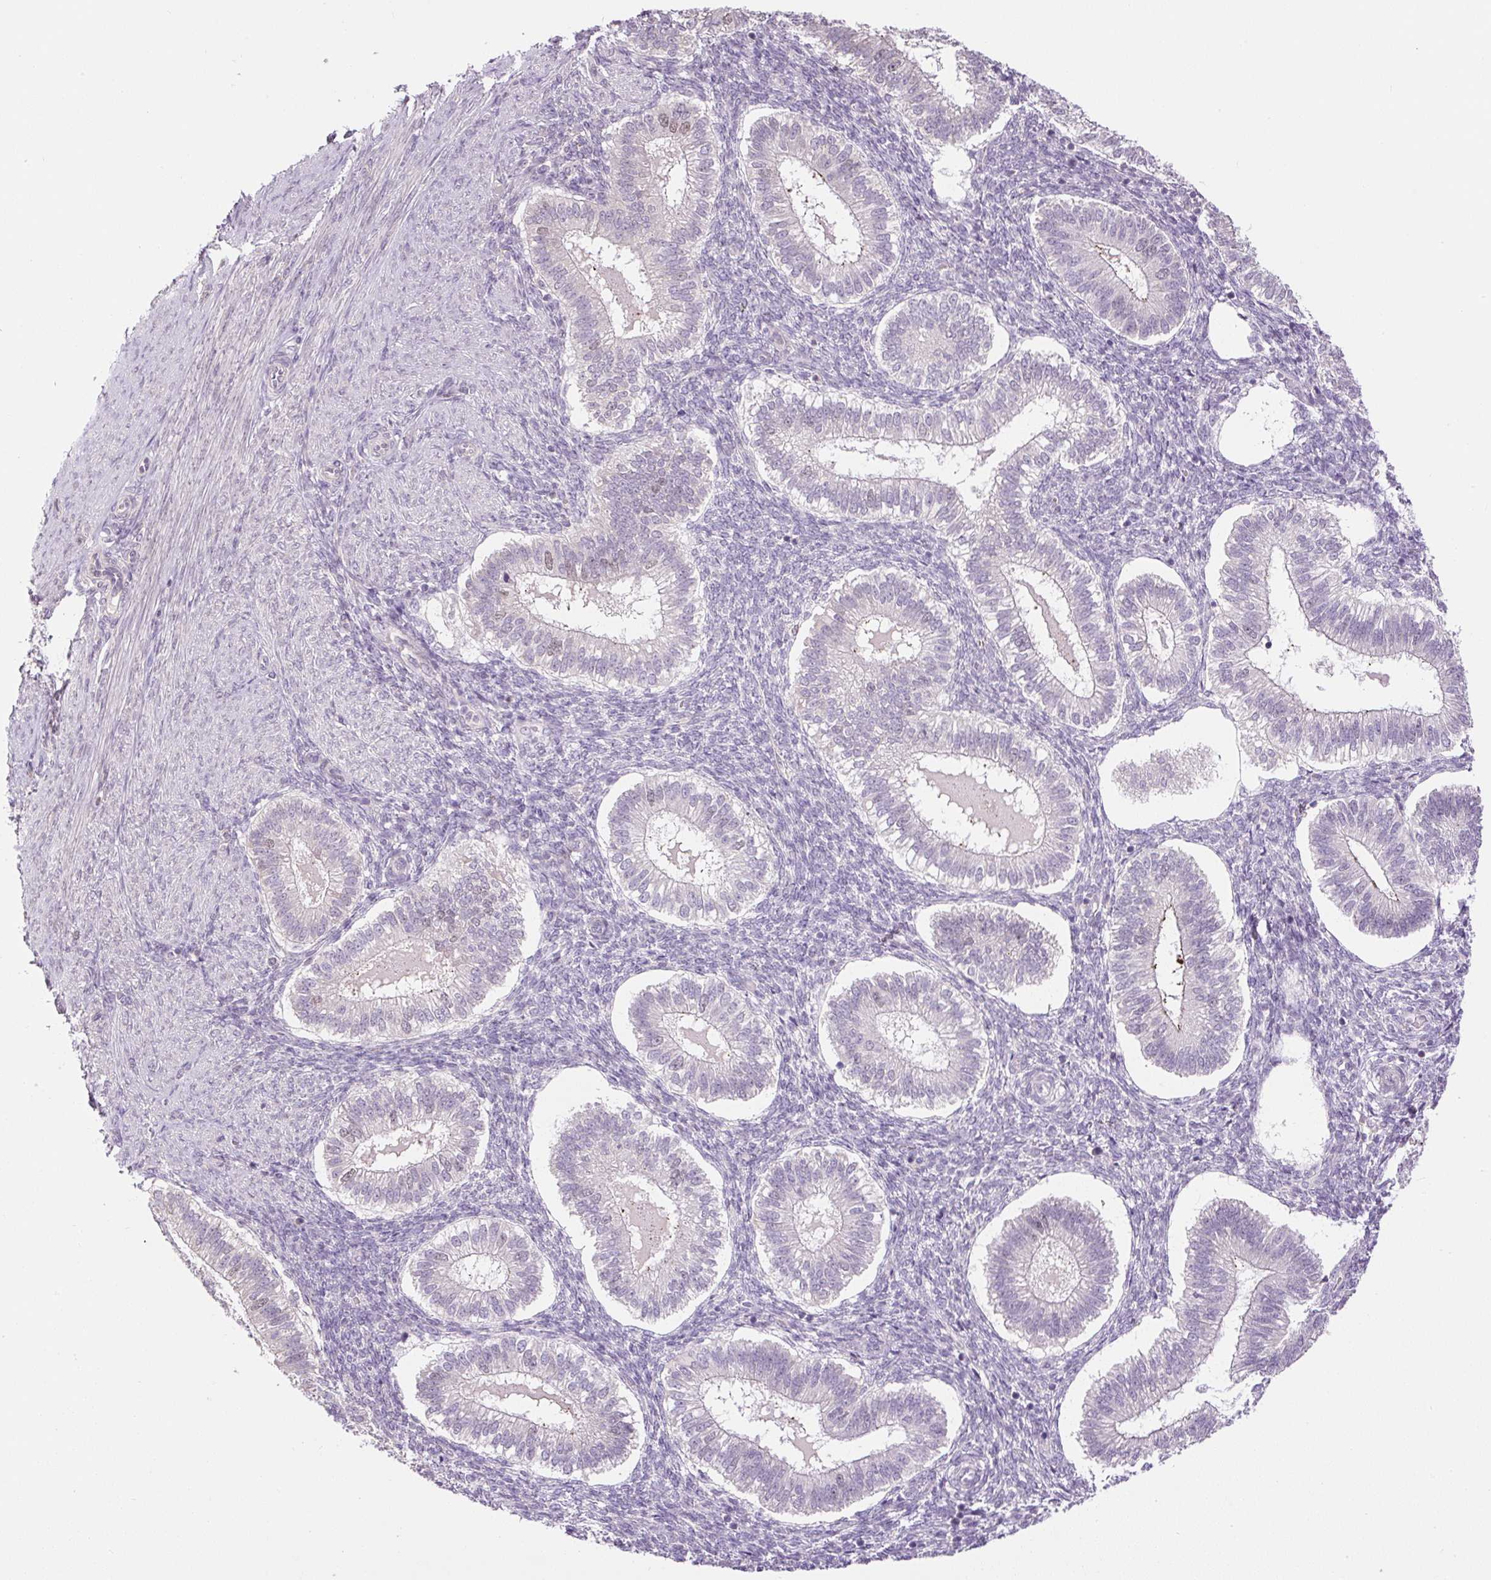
{"staining": {"intensity": "negative", "quantity": "none", "location": "none"}, "tissue": "endometrium", "cell_type": "Cells in endometrial stroma", "image_type": "normal", "snomed": [{"axis": "morphology", "description": "Normal tissue, NOS"}, {"axis": "topography", "description": "Endometrium"}], "caption": "This is an IHC micrograph of benign human endometrium. There is no positivity in cells in endometrial stroma.", "gene": "RACGAP1", "patient": {"sex": "female", "age": 25}}